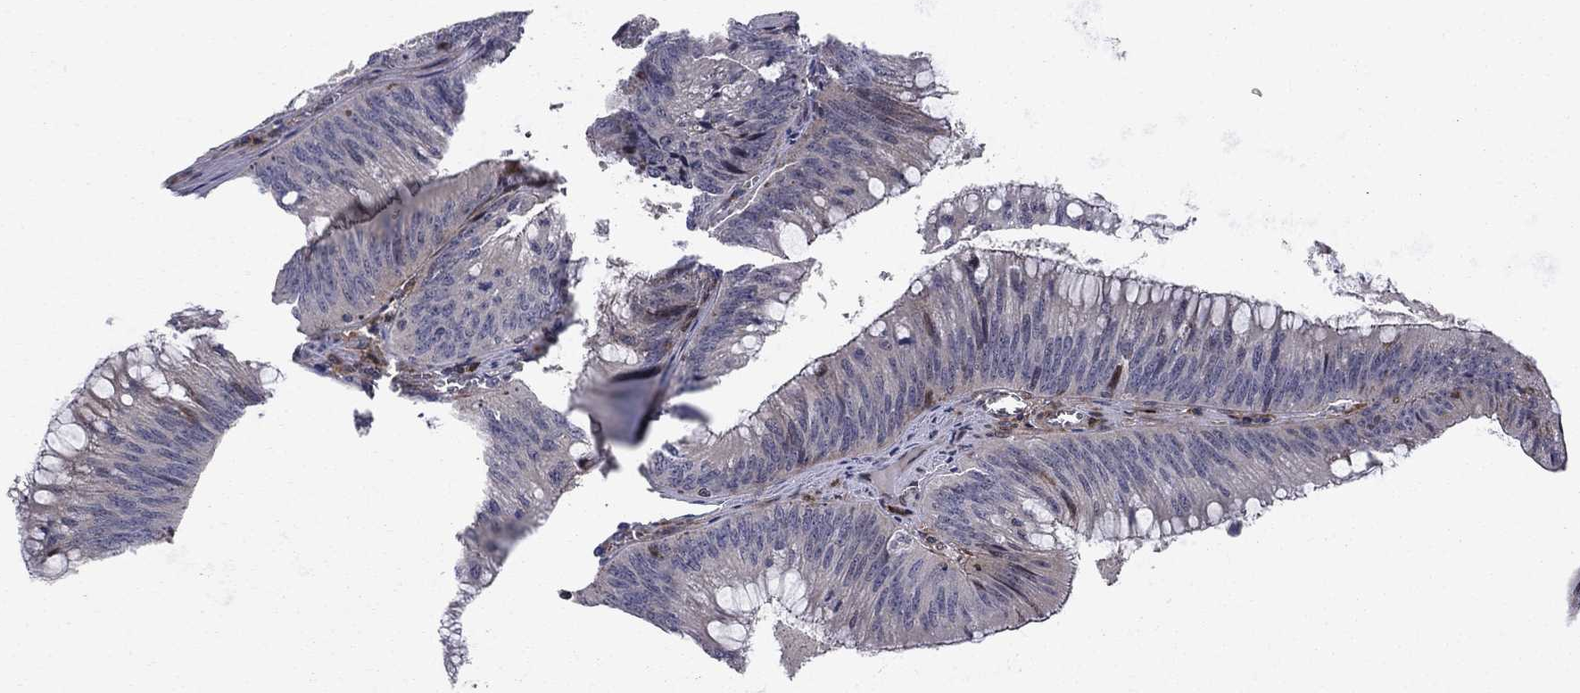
{"staining": {"intensity": "strong", "quantity": "<25%", "location": "cytoplasmic/membranous"}, "tissue": "colorectal cancer", "cell_type": "Tumor cells", "image_type": "cancer", "snomed": [{"axis": "morphology", "description": "Adenocarcinoma, NOS"}, {"axis": "topography", "description": "Rectum"}], "caption": "Tumor cells exhibit medium levels of strong cytoplasmic/membranous expression in approximately <25% of cells in human colorectal cancer (adenocarcinoma).", "gene": "MIOS", "patient": {"sex": "female", "age": 72}}